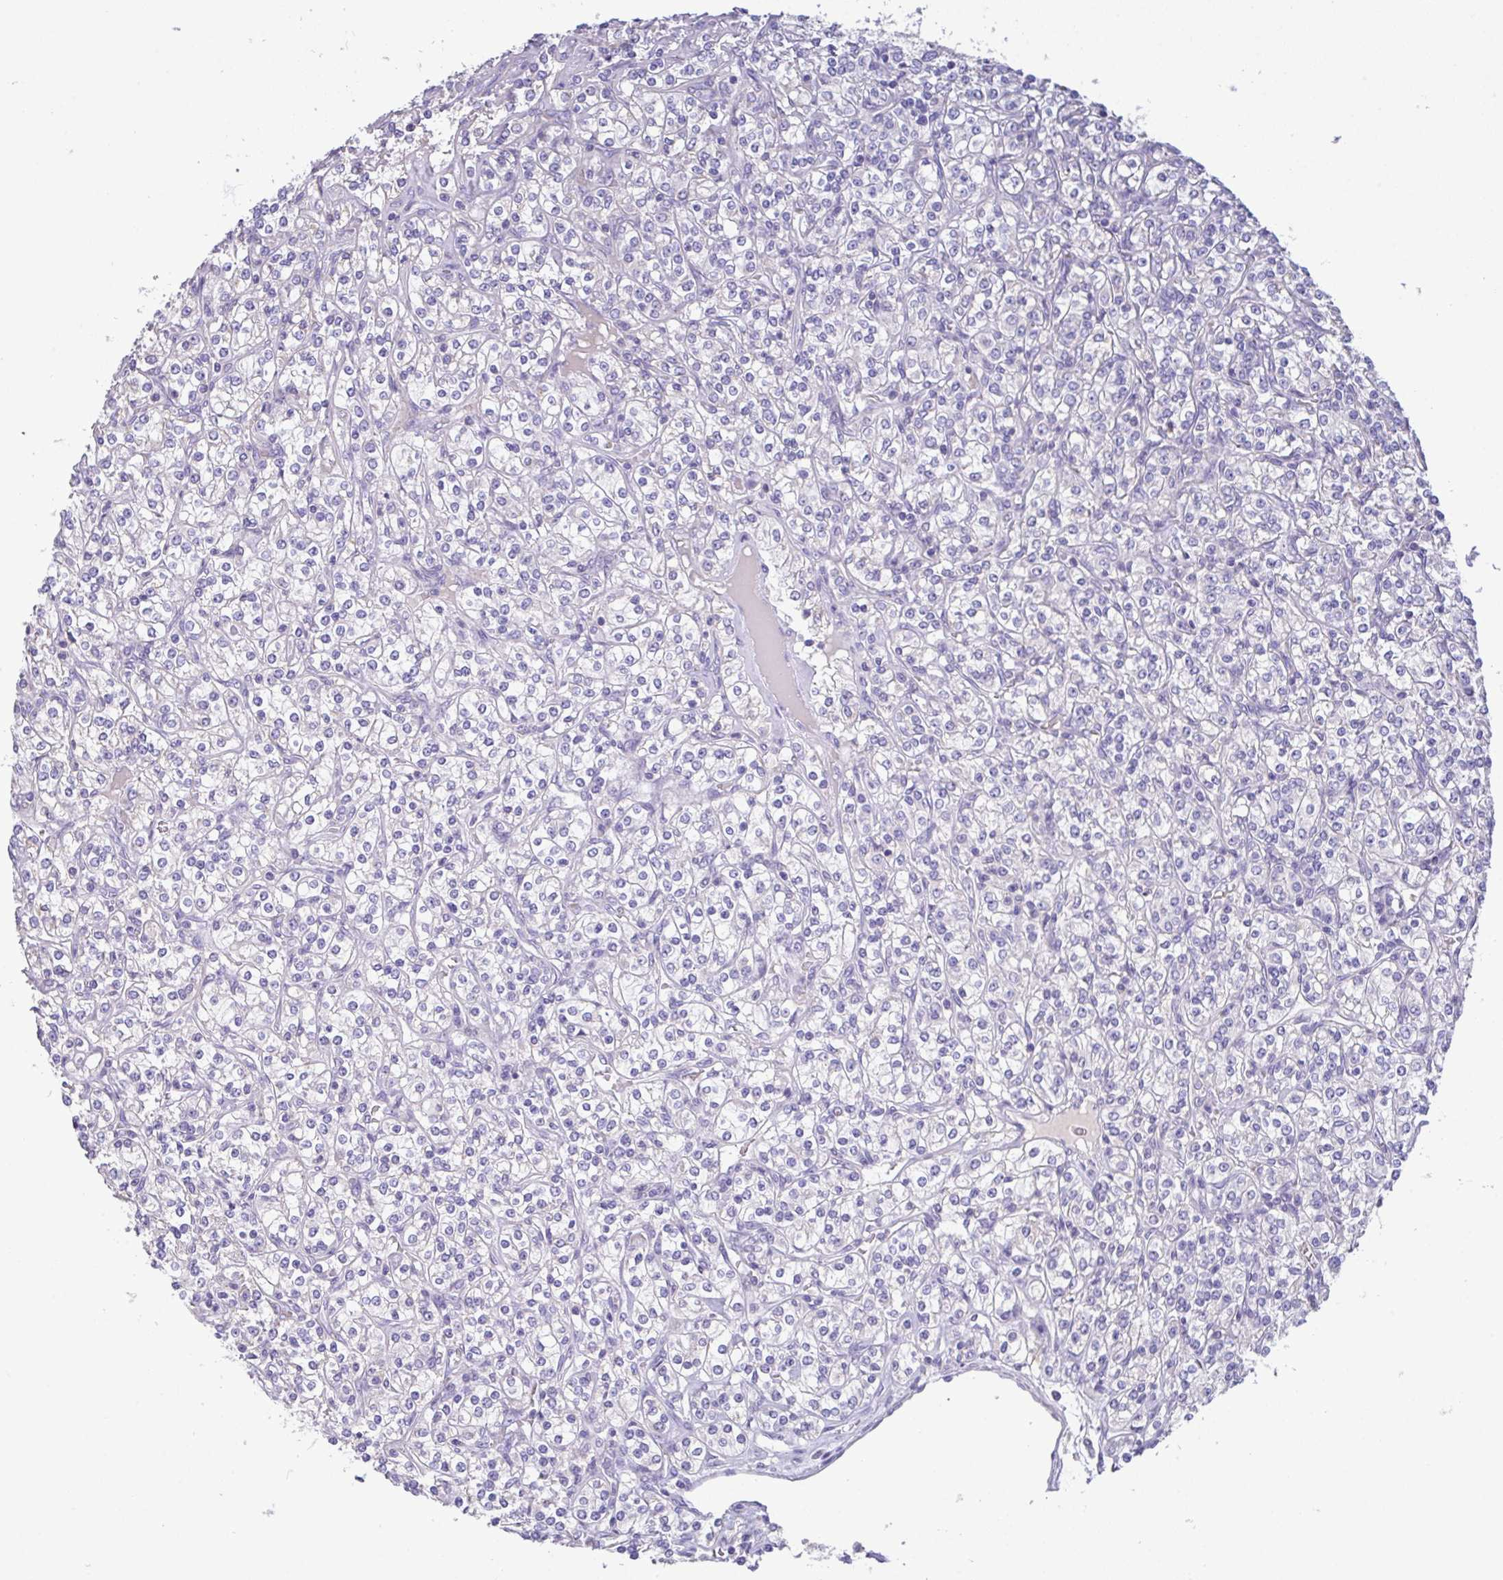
{"staining": {"intensity": "negative", "quantity": "none", "location": "none"}, "tissue": "renal cancer", "cell_type": "Tumor cells", "image_type": "cancer", "snomed": [{"axis": "morphology", "description": "Adenocarcinoma, NOS"}, {"axis": "topography", "description": "Kidney"}], "caption": "This histopathology image is of renal cancer stained with immunohistochemistry to label a protein in brown with the nuclei are counter-stained blue. There is no staining in tumor cells.", "gene": "CA10", "patient": {"sex": "male", "age": 77}}